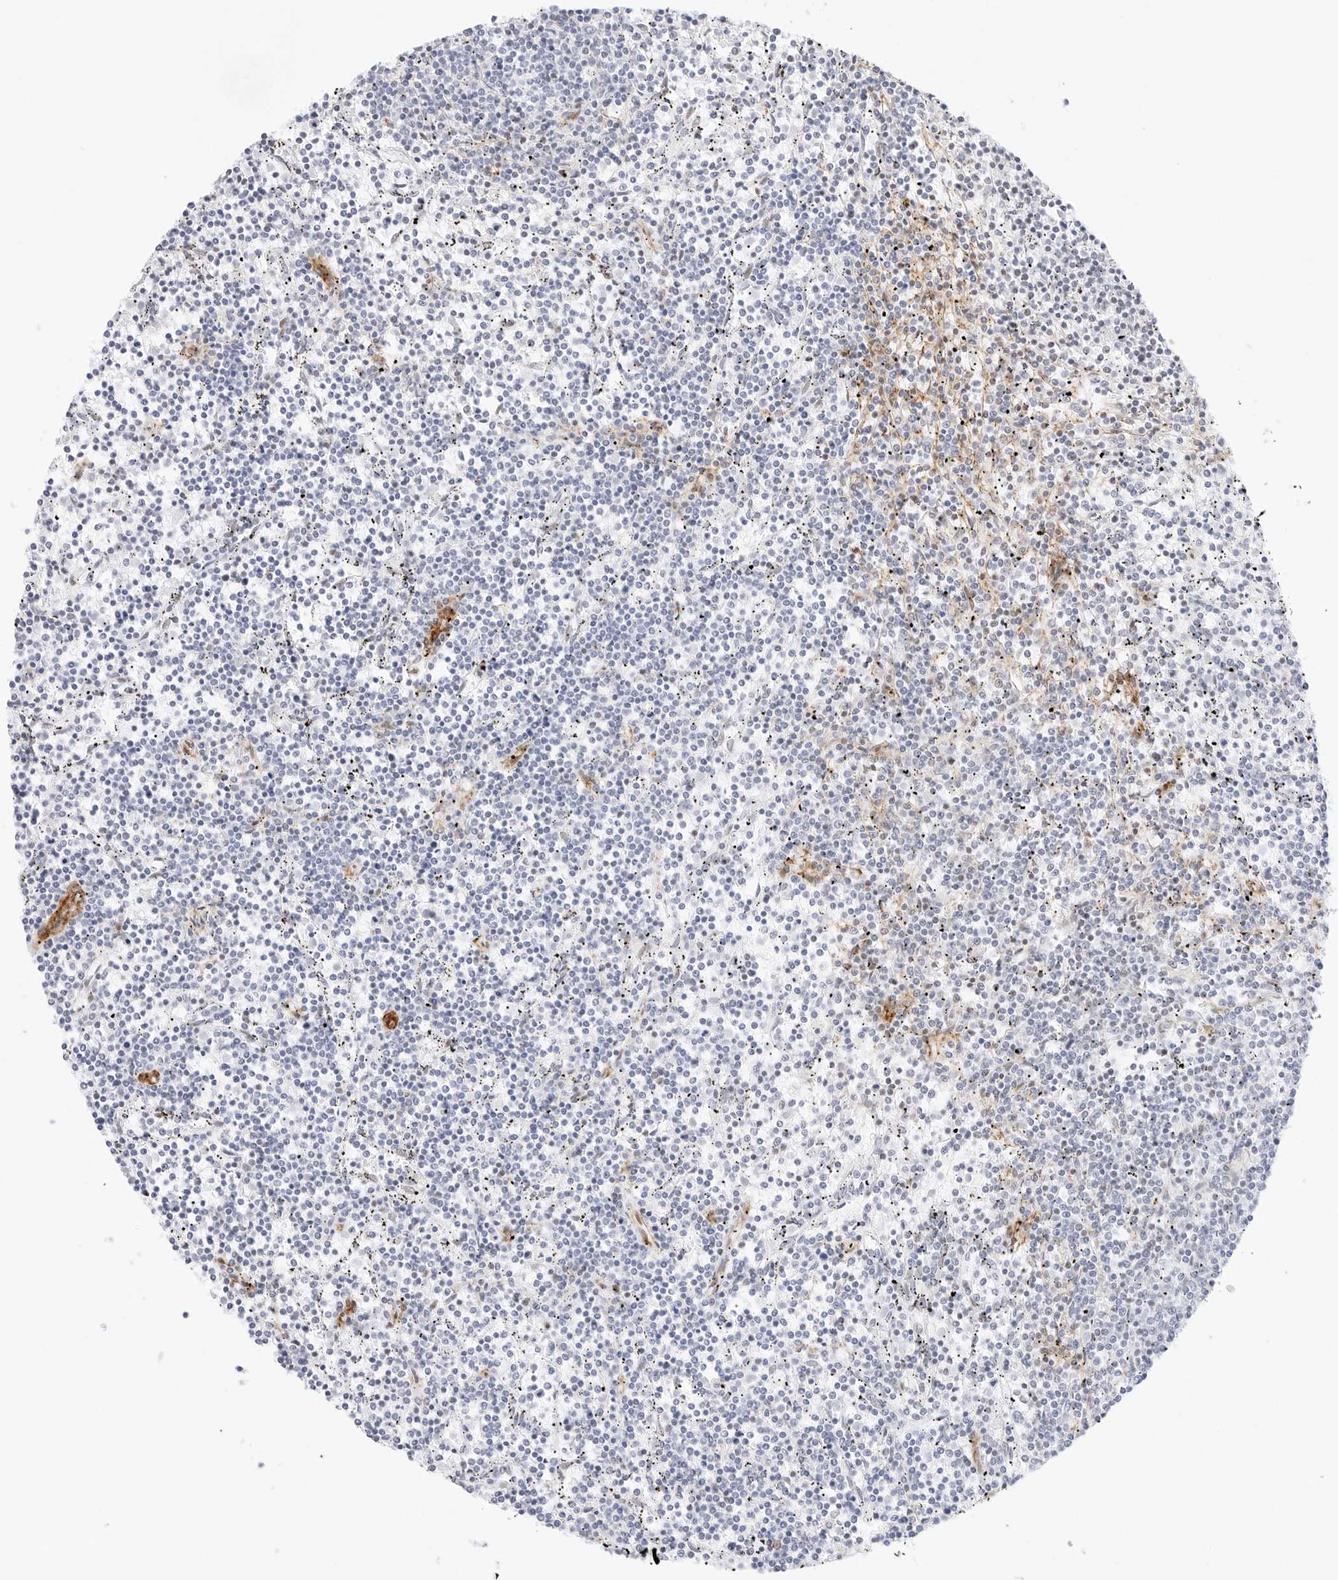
{"staining": {"intensity": "negative", "quantity": "none", "location": "none"}, "tissue": "lymphoma", "cell_type": "Tumor cells", "image_type": "cancer", "snomed": [{"axis": "morphology", "description": "Malignant lymphoma, non-Hodgkin's type, Low grade"}, {"axis": "topography", "description": "Spleen"}], "caption": "Low-grade malignant lymphoma, non-Hodgkin's type was stained to show a protein in brown. There is no significant positivity in tumor cells.", "gene": "CDH1", "patient": {"sex": "female", "age": 50}}